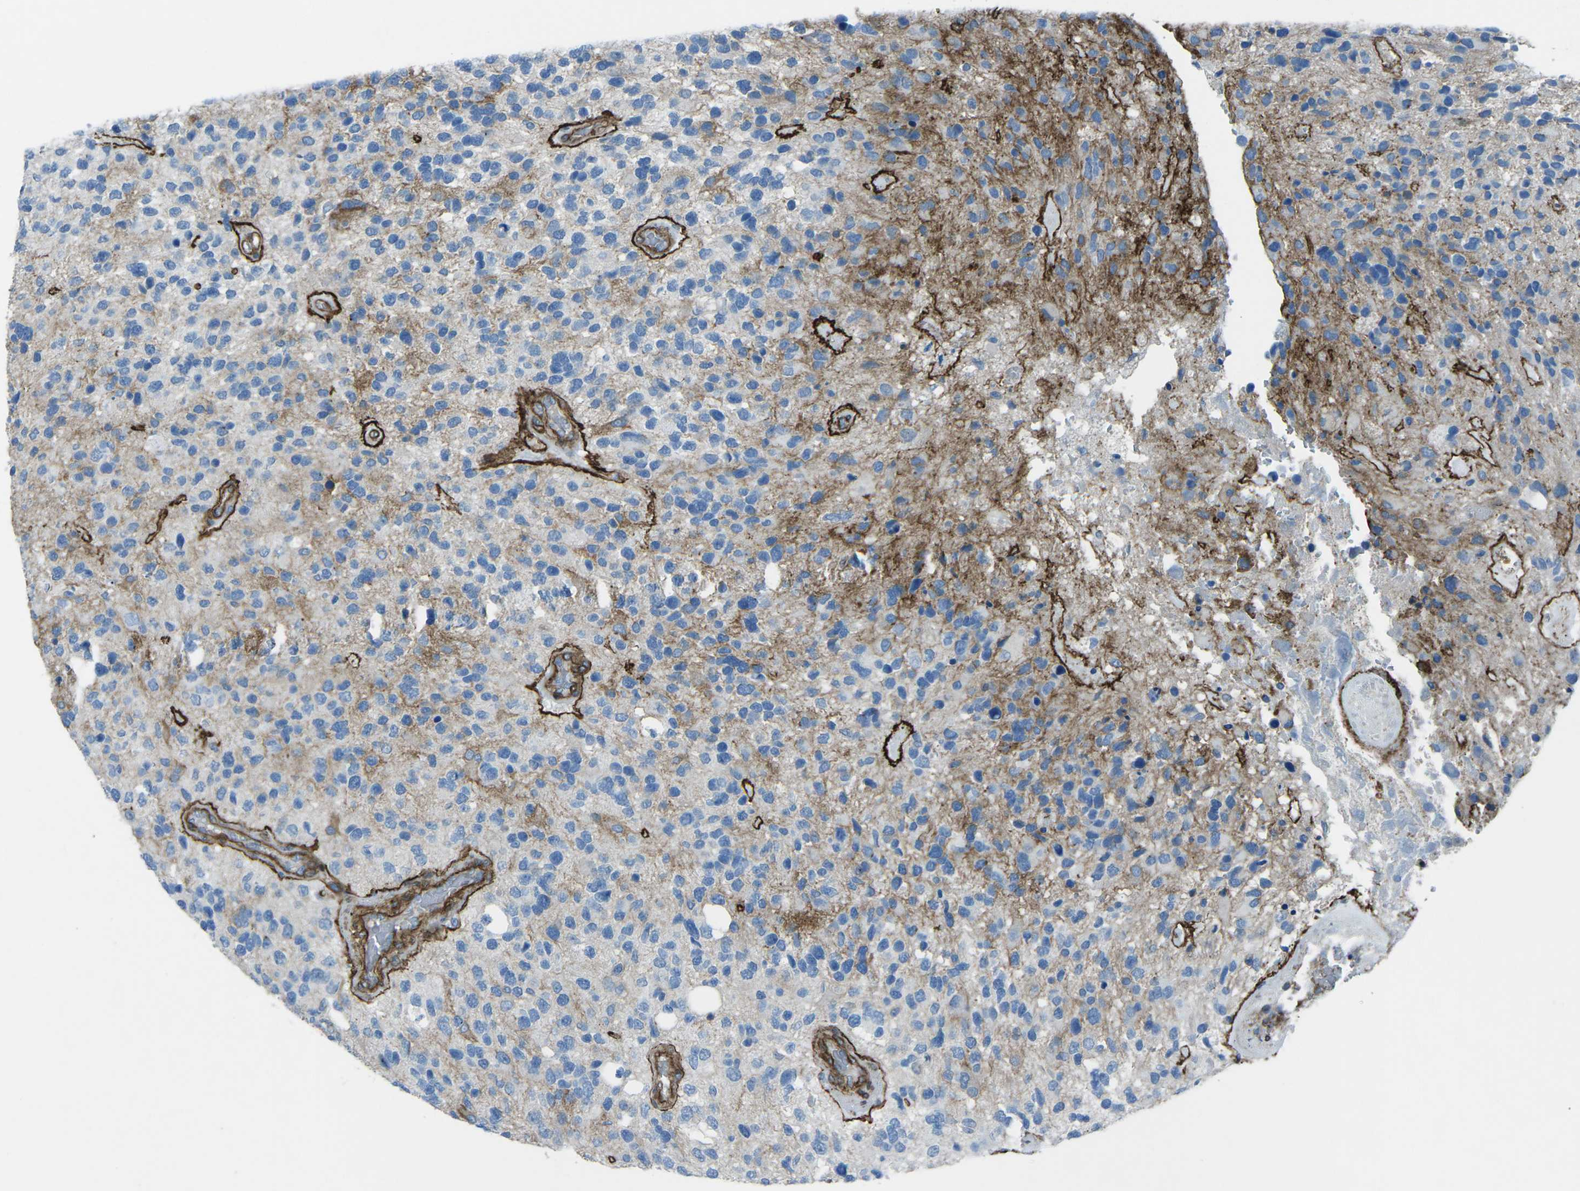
{"staining": {"intensity": "weak", "quantity": "<25%", "location": "cytoplasmic/membranous"}, "tissue": "glioma", "cell_type": "Tumor cells", "image_type": "cancer", "snomed": [{"axis": "morphology", "description": "Glioma, malignant, High grade"}, {"axis": "topography", "description": "Brain"}], "caption": "Immunohistochemistry (IHC) of malignant glioma (high-grade) demonstrates no positivity in tumor cells.", "gene": "UTRN", "patient": {"sex": "female", "age": 58}}